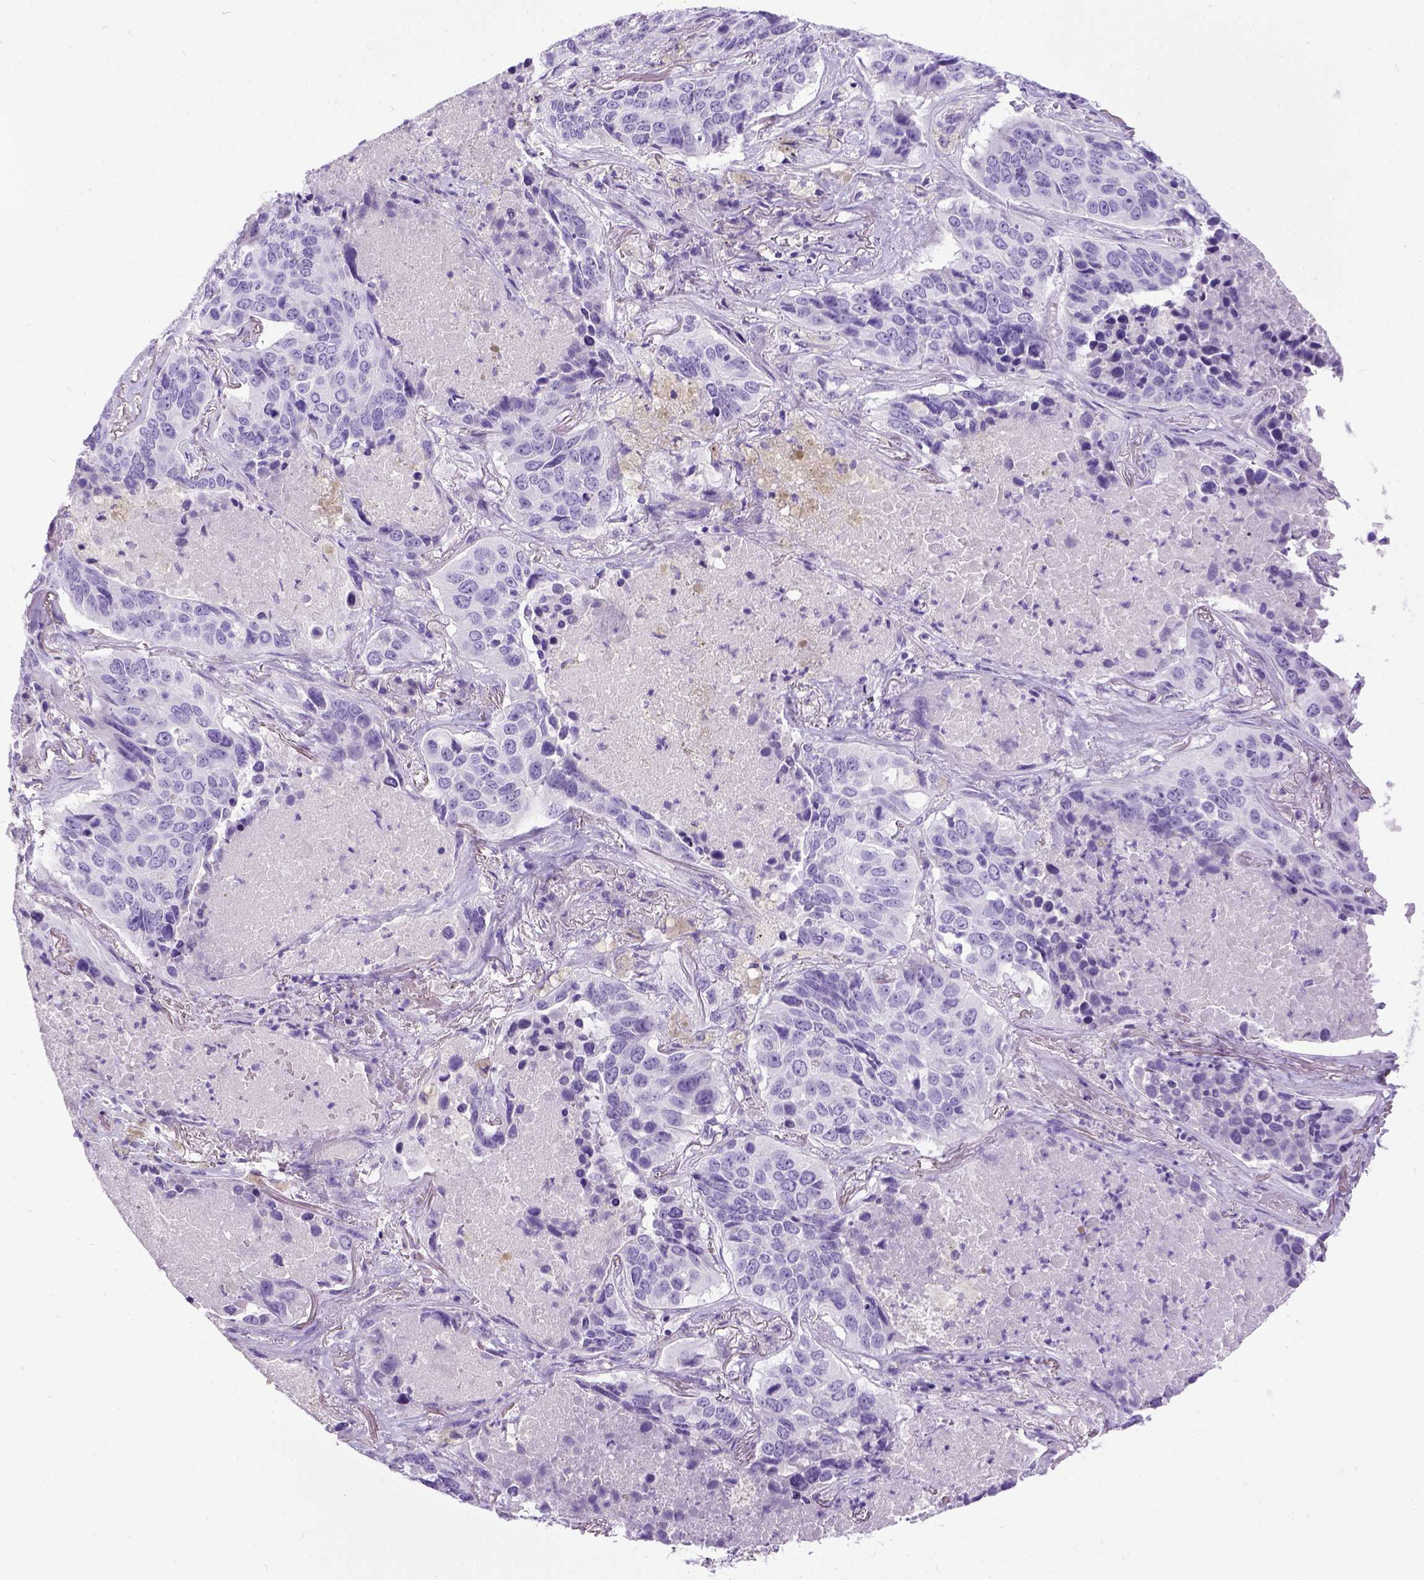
{"staining": {"intensity": "negative", "quantity": "none", "location": "none"}, "tissue": "lung cancer", "cell_type": "Tumor cells", "image_type": "cancer", "snomed": [{"axis": "morphology", "description": "Normal tissue, NOS"}, {"axis": "morphology", "description": "Squamous cell carcinoma, NOS"}, {"axis": "topography", "description": "Bronchus"}, {"axis": "topography", "description": "Lung"}], "caption": "A high-resolution photomicrograph shows immunohistochemistry (IHC) staining of lung squamous cell carcinoma, which demonstrates no significant expression in tumor cells.", "gene": "IGF2", "patient": {"sex": "male", "age": 64}}